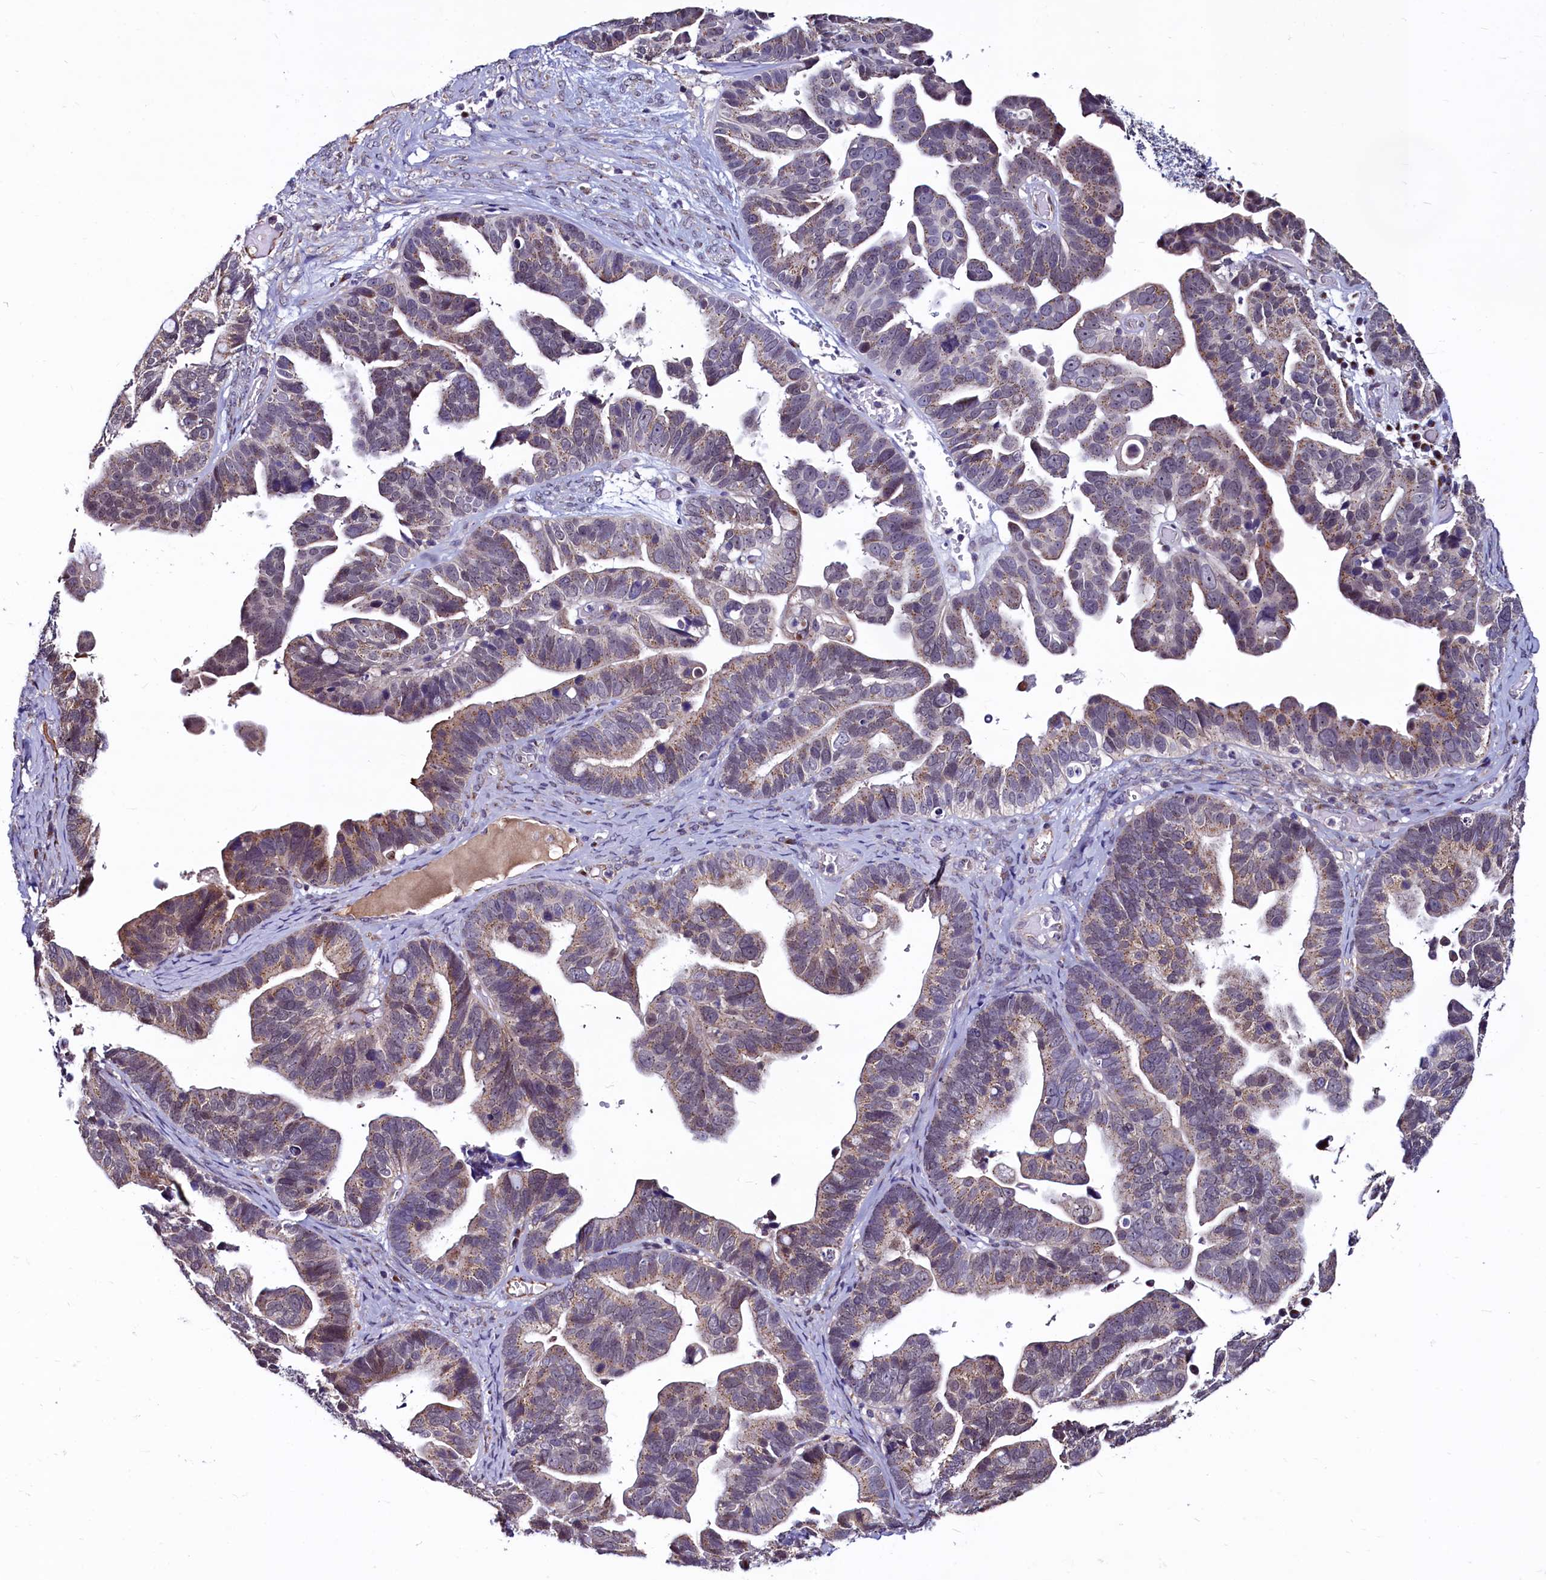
{"staining": {"intensity": "weak", "quantity": ">75%", "location": "cytoplasmic/membranous"}, "tissue": "ovarian cancer", "cell_type": "Tumor cells", "image_type": "cancer", "snomed": [{"axis": "morphology", "description": "Cystadenocarcinoma, serous, NOS"}, {"axis": "topography", "description": "Ovary"}], "caption": "This is a photomicrograph of immunohistochemistry staining of ovarian cancer (serous cystadenocarcinoma), which shows weak positivity in the cytoplasmic/membranous of tumor cells.", "gene": "SEC24C", "patient": {"sex": "female", "age": 56}}